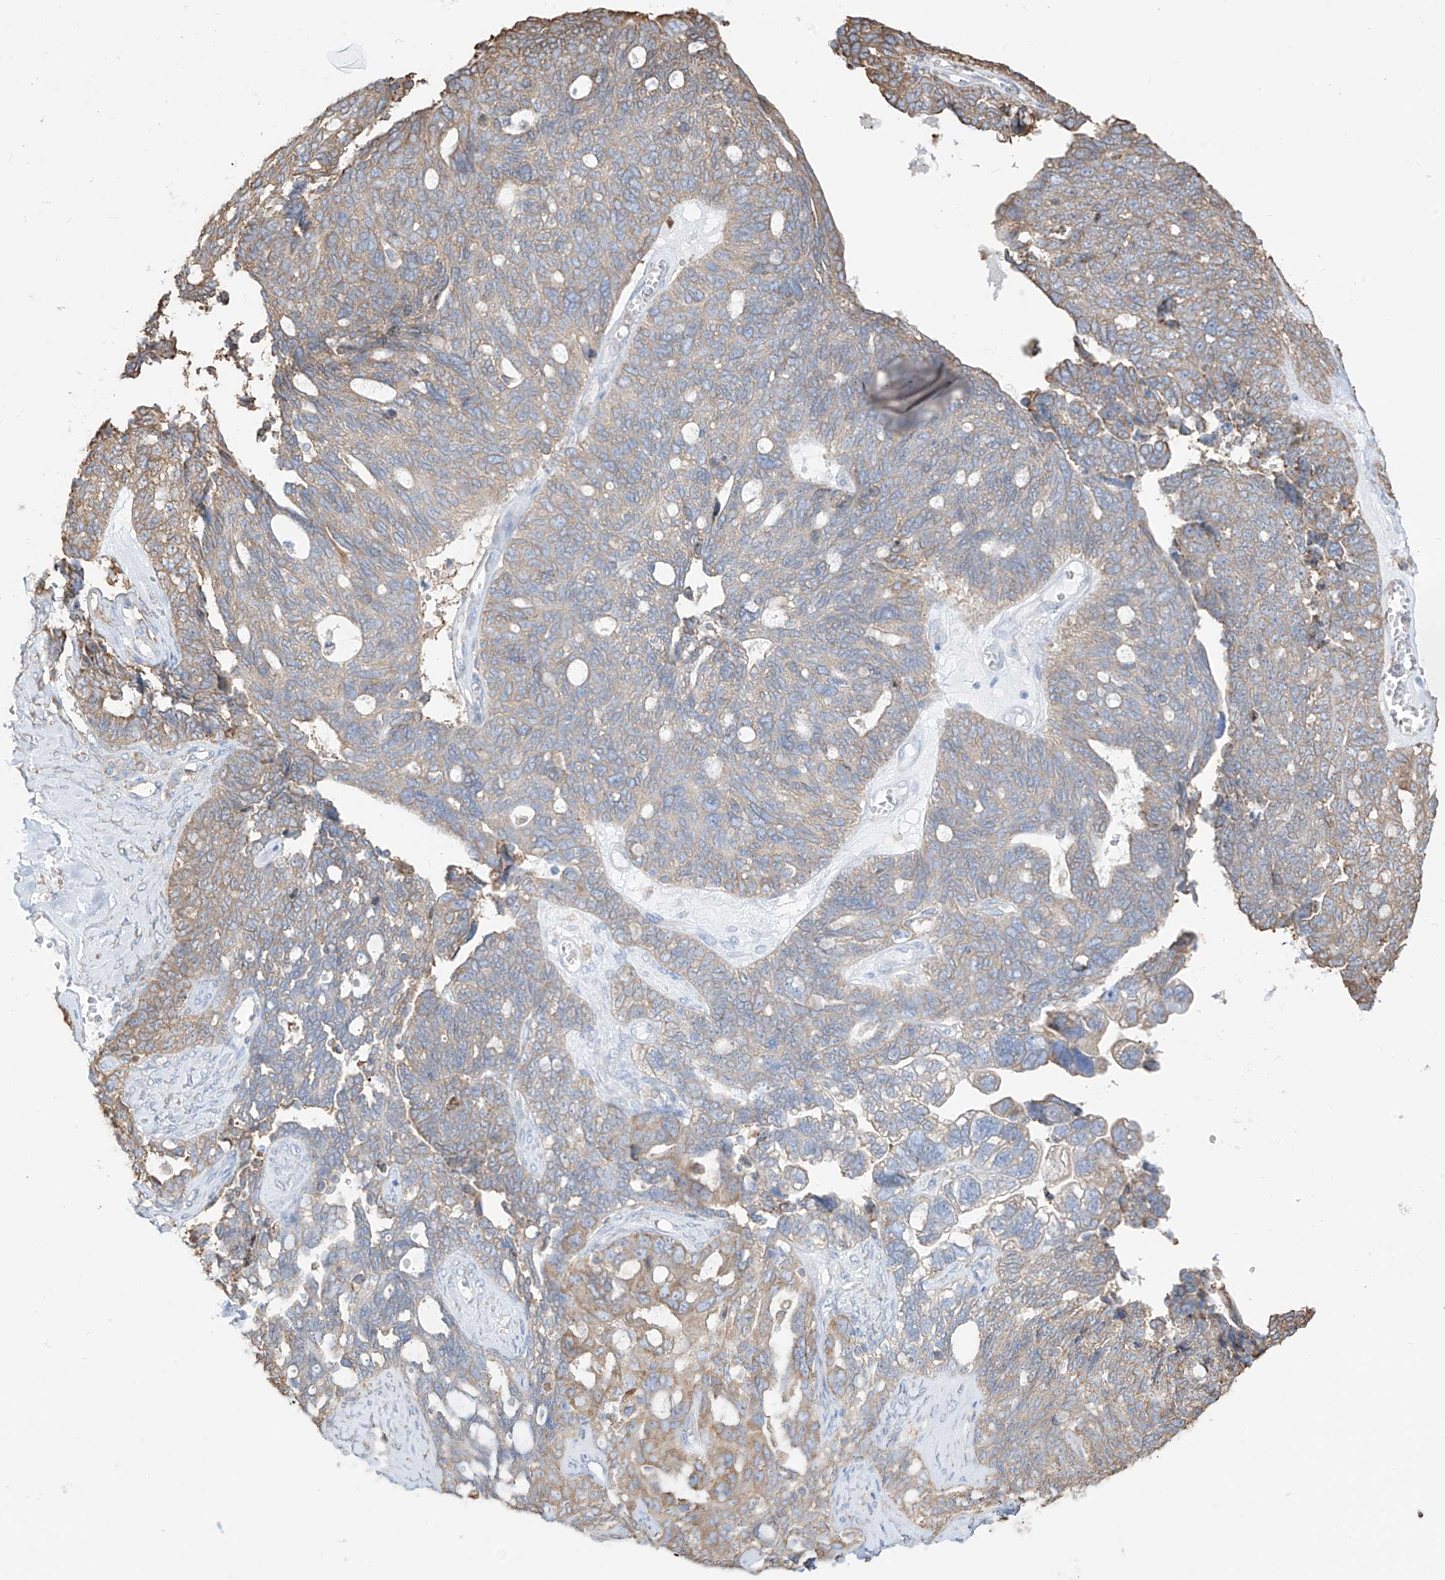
{"staining": {"intensity": "weak", "quantity": ">75%", "location": "cytoplasmic/membranous"}, "tissue": "ovarian cancer", "cell_type": "Tumor cells", "image_type": "cancer", "snomed": [{"axis": "morphology", "description": "Cystadenocarcinoma, serous, NOS"}, {"axis": "topography", "description": "Ovary"}], "caption": "Immunohistochemistry (IHC) of human ovarian serous cystadenocarcinoma displays low levels of weak cytoplasmic/membranous staining in about >75% of tumor cells. The protein of interest is stained brown, and the nuclei are stained in blue (DAB (3,3'-diaminobenzidine) IHC with brightfield microscopy, high magnification).", "gene": "PDIA6", "patient": {"sex": "female", "age": 79}}